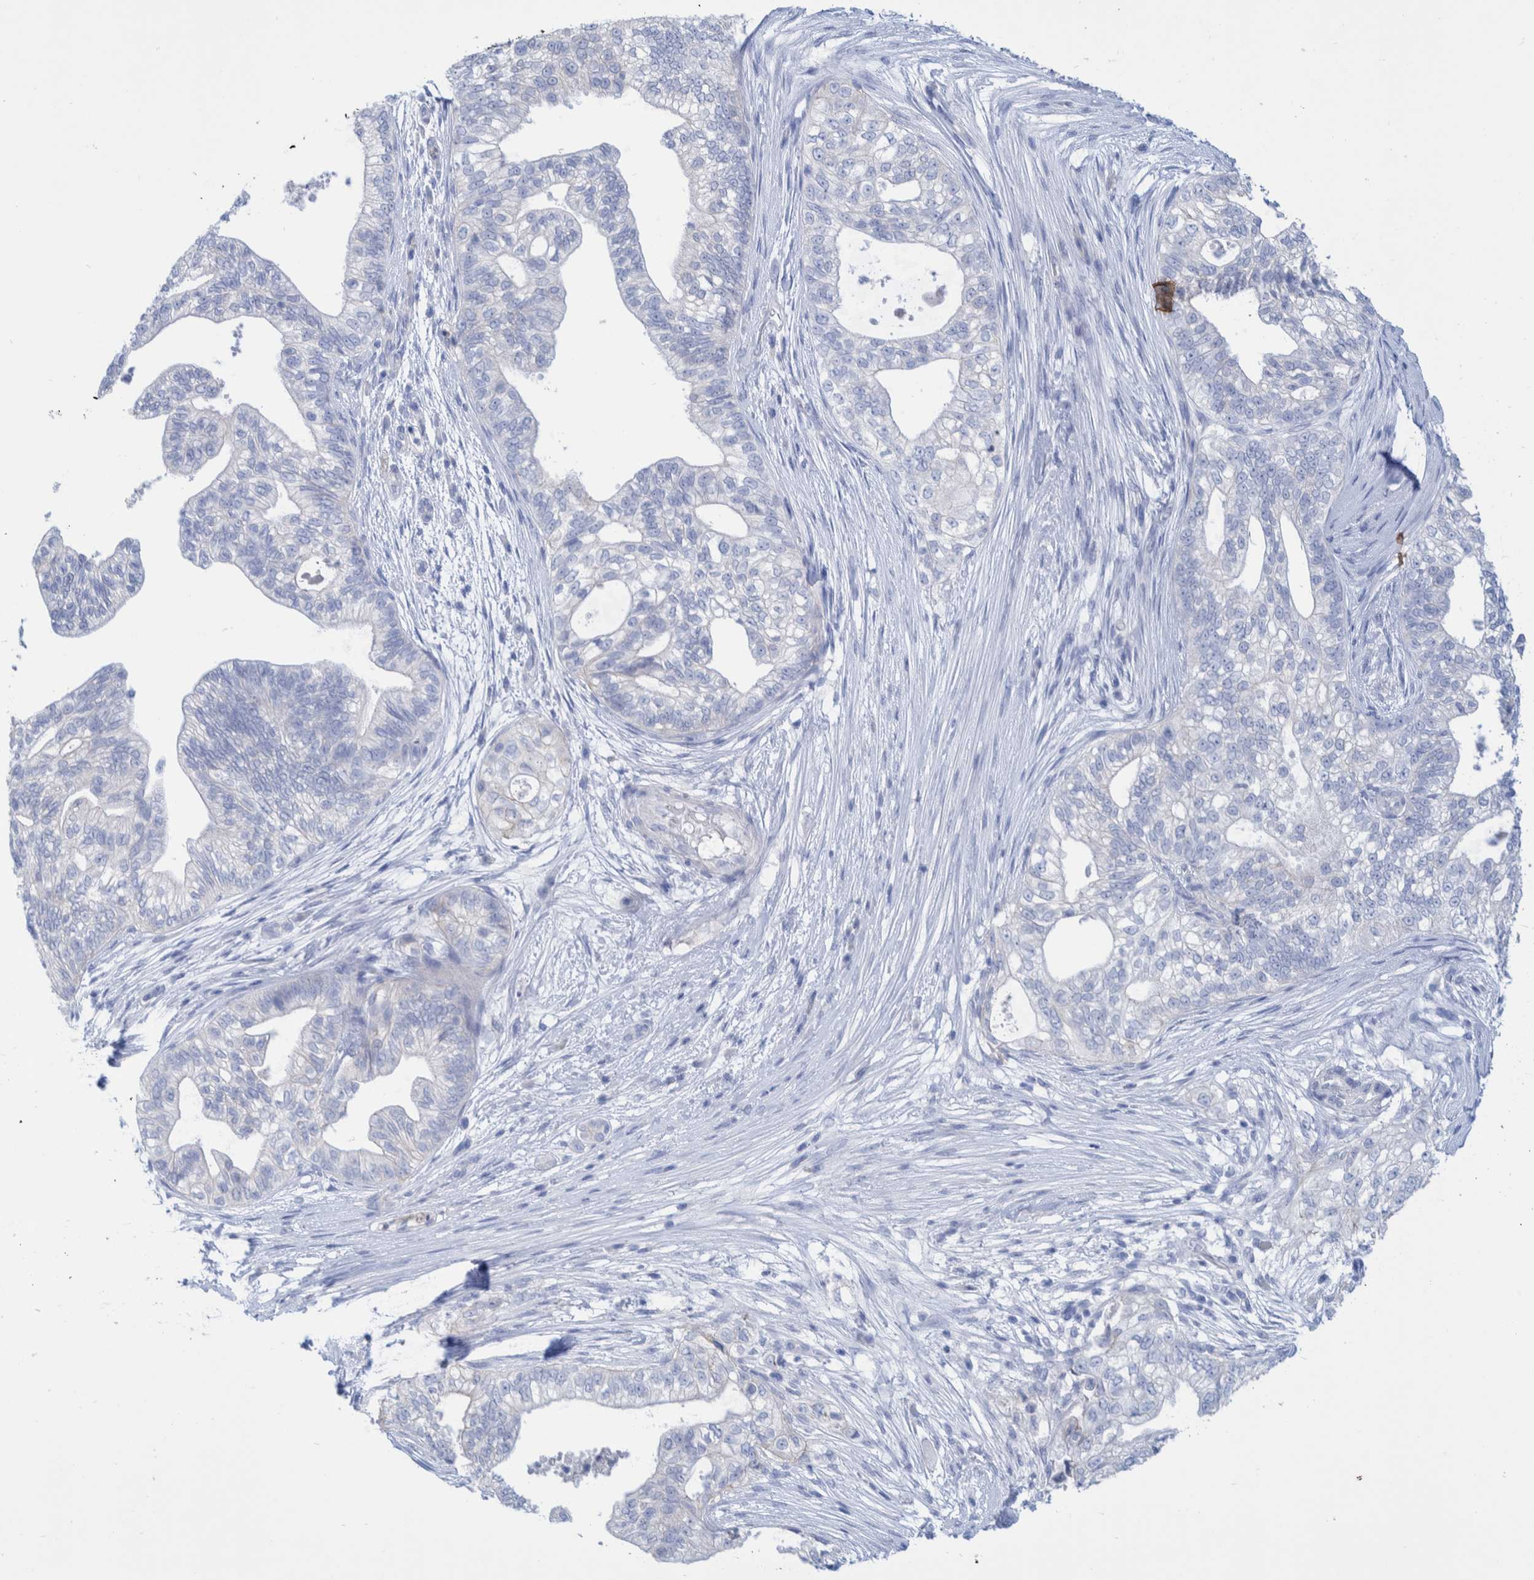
{"staining": {"intensity": "negative", "quantity": "none", "location": "none"}, "tissue": "pancreatic cancer", "cell_type": "Tumor cells", "image_type": "cancer", "snomed": [{"axis": "morphology", "description": "Adenocarcinoma, NOS"}, {"axis": "topography", "description": "Pancreas"}], "caption": "DAB (3,3'-diaminobenzidine) immunohistochemical staining of human pancreatic cancer shows no significant staining in tumor cells.", "gene": "PERP", "patient": {"sex": "male", "age": 72}}